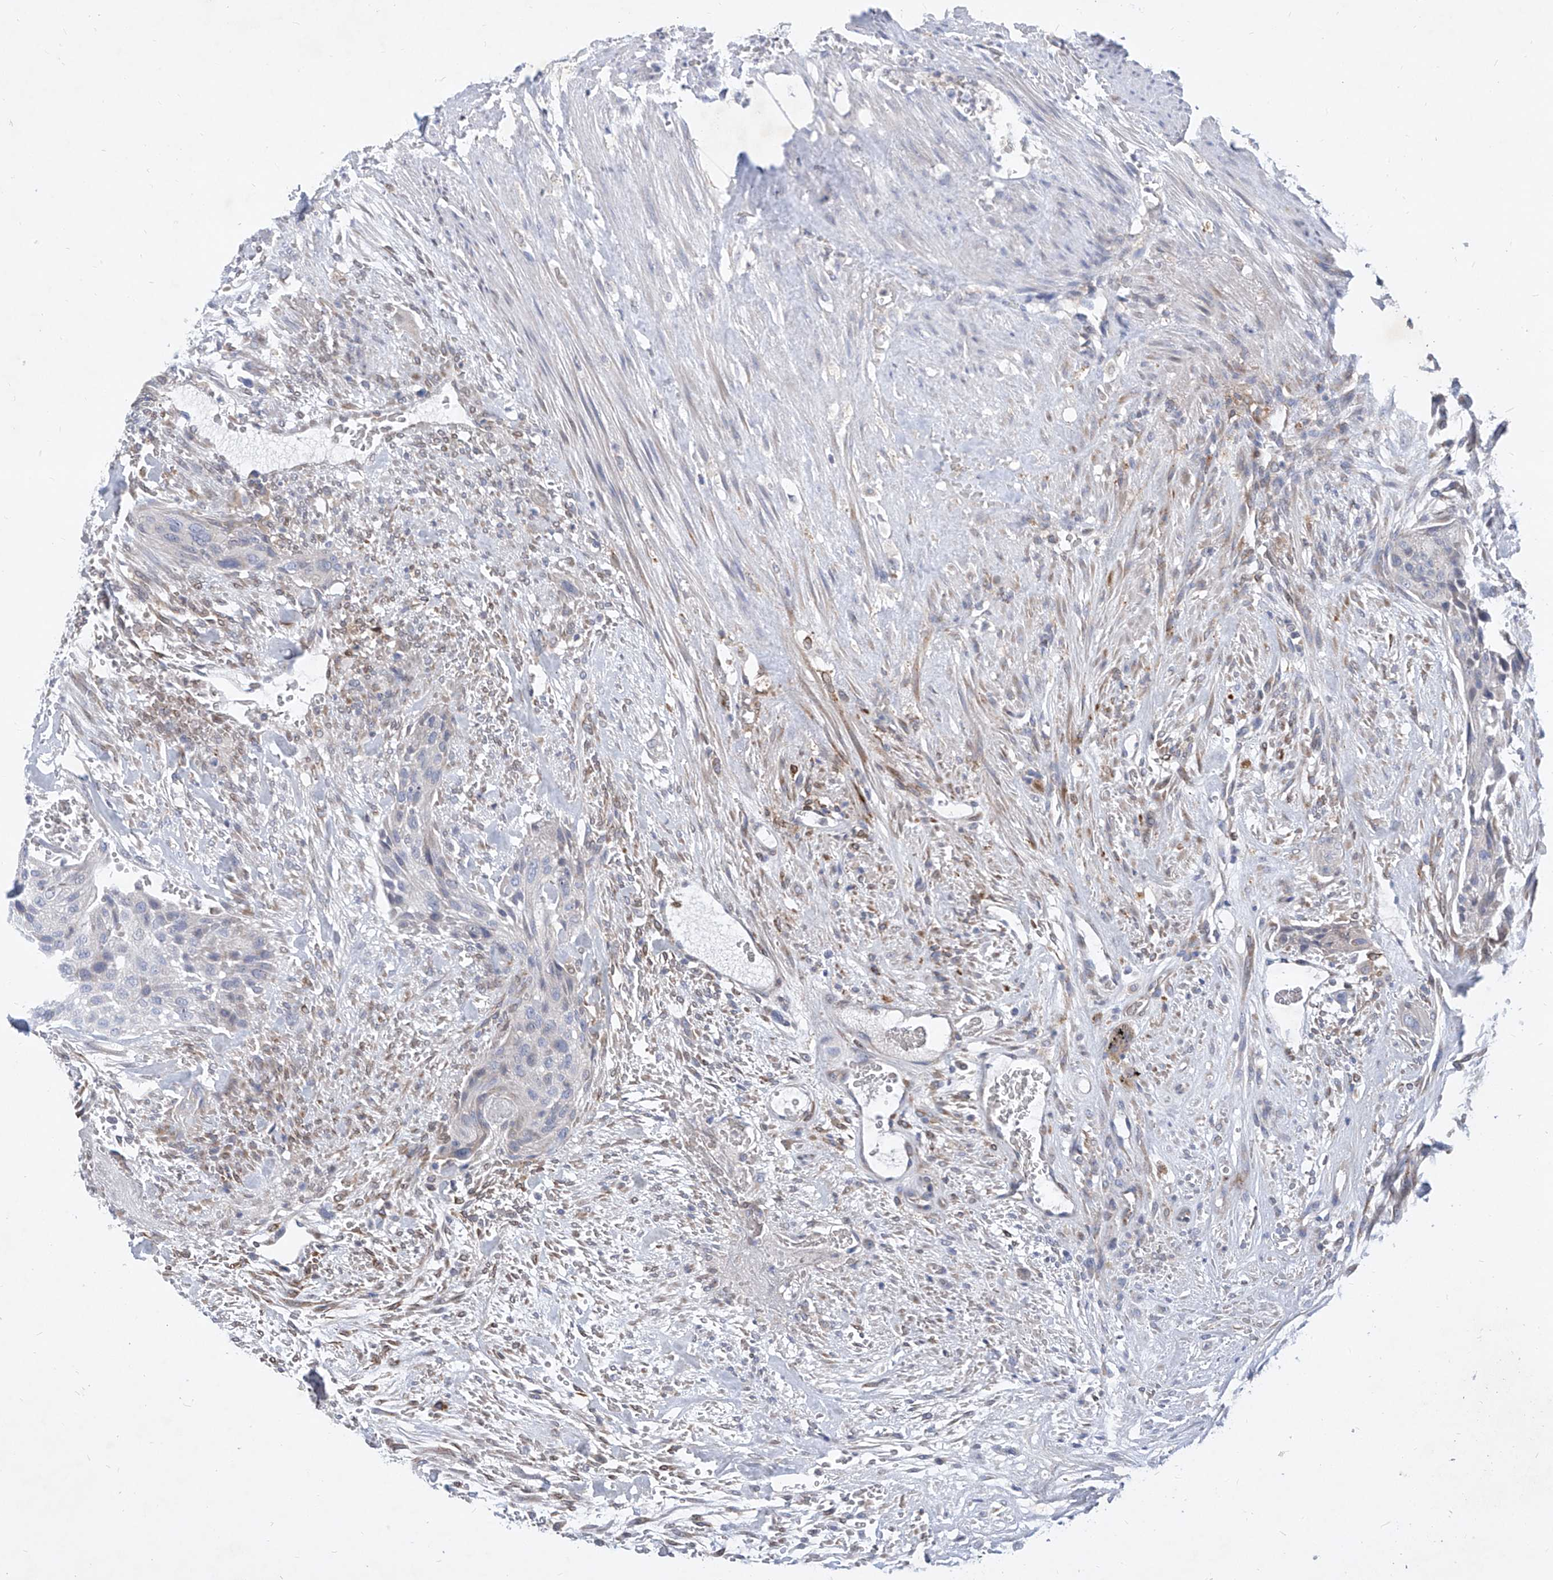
{"staining": {"intensity": "negative", "quantity": "none", "location": "none"}, "tissue": "urothelial cancer", "cell_type": "Tumor cells", "image_type": "cancer", "snomed": [{"axis": "morphology", "description": "Urothelial carcinoma, High grade"}, {"axis": "topography", "description": "Urinary bladder"}], "caption": "Tumor cells are negative for brown protein staining in urothelial cancer.", "gene": "MX2", "patient": {"sex": "male", "age": 35}}